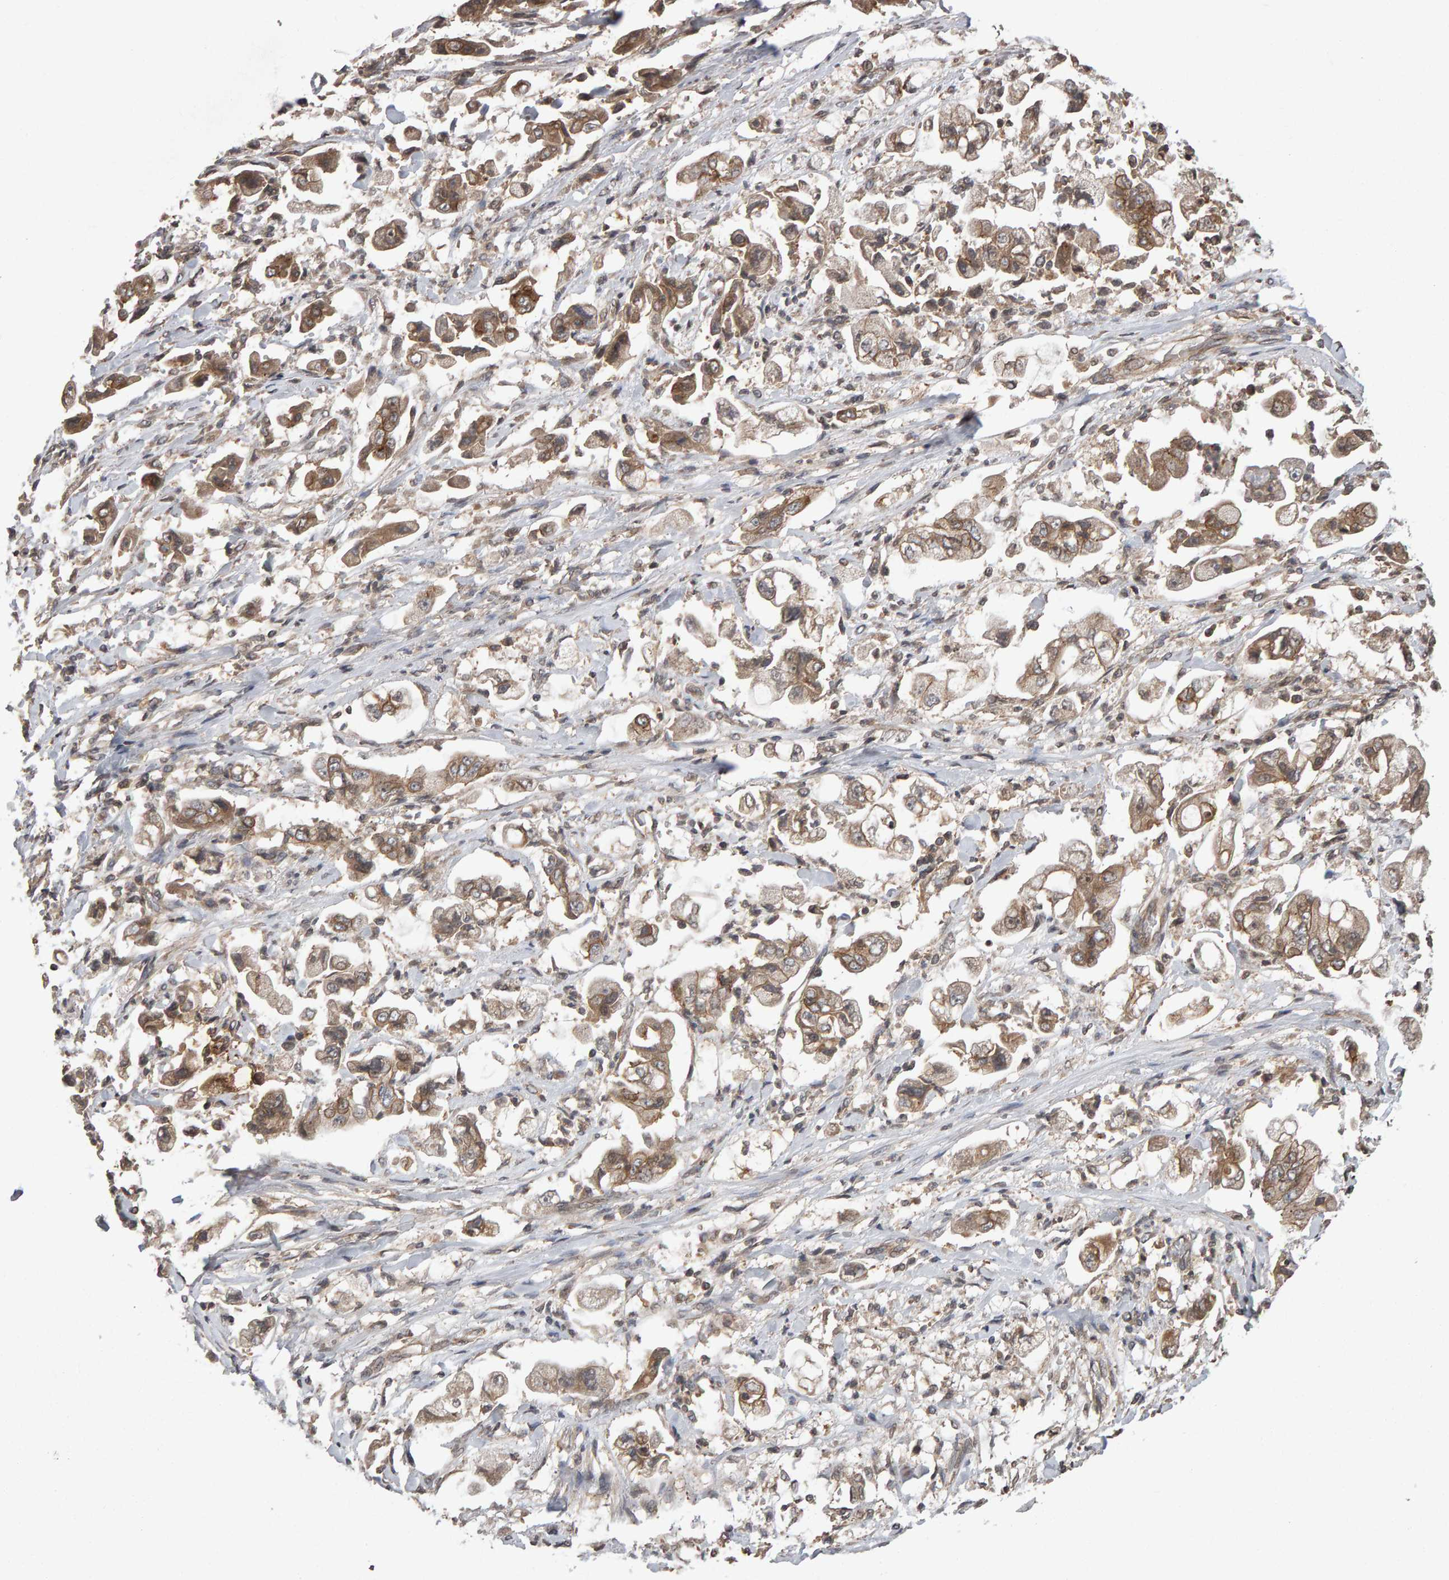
{"staining": {"intensity": "weak", "quantity": ">75%", "location": "cytoplasmic/membranous"}, "tissue": "stomach cancer", "cell_type": "Tumor cells", "image_type": "cancer", "snomed": [{"axis": "morphology", "description": "Adenocarcinoma, NOS"}, {"axis": "topography", "description": "Stomach"}], "caption": "IHC of adenocarcinoma (stomach) shows low levels of weak cytoplasmic/membranous expression in about >75% of tumor cells.", "gene": "SCRIB", "patient": {"sex": "male", "age": 62}}